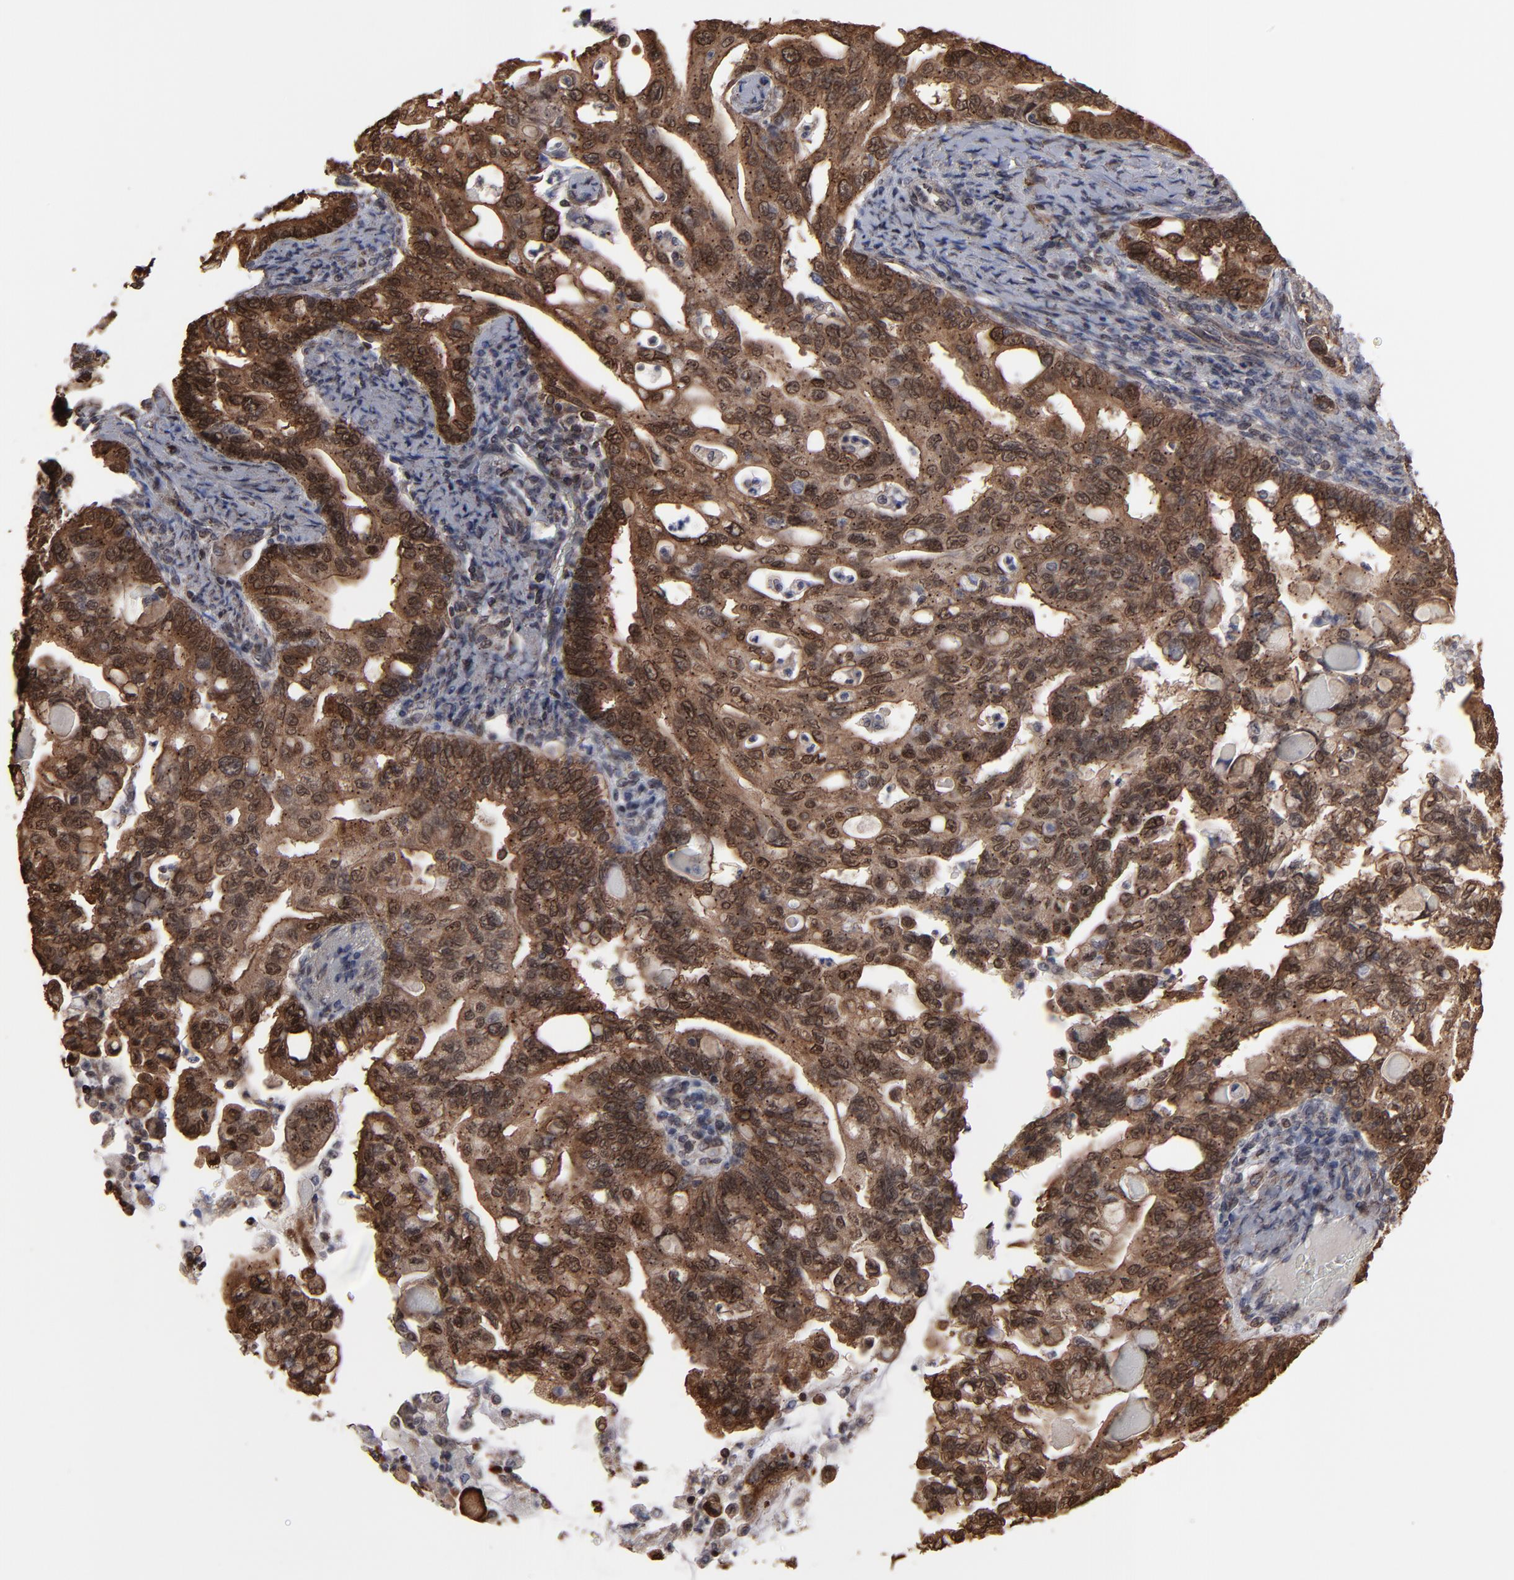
{"staining": {"intensity": "strong", "quantity": ">75%", "location": "cytoplasmic/membranous,nuclear"}, "tissue": "pancreatic cancer", "cell_type": "Tumor cells", "image_type": "cancer", "snomed": [{"axis": "morphology", "description": "Normal tissue, NOS"}, {"axis": "topography", "description": "Pancreas"}], "caption": "A histopathology image showing strong cytoplasmic/membranous and nuclear positivity in approximately >75% of tumor cells in pancreatic cancer, as visualized by brown immunohistochemical staining.", "gene": "KIAA2026", "patient": {"sex": "male", "age": 42}}